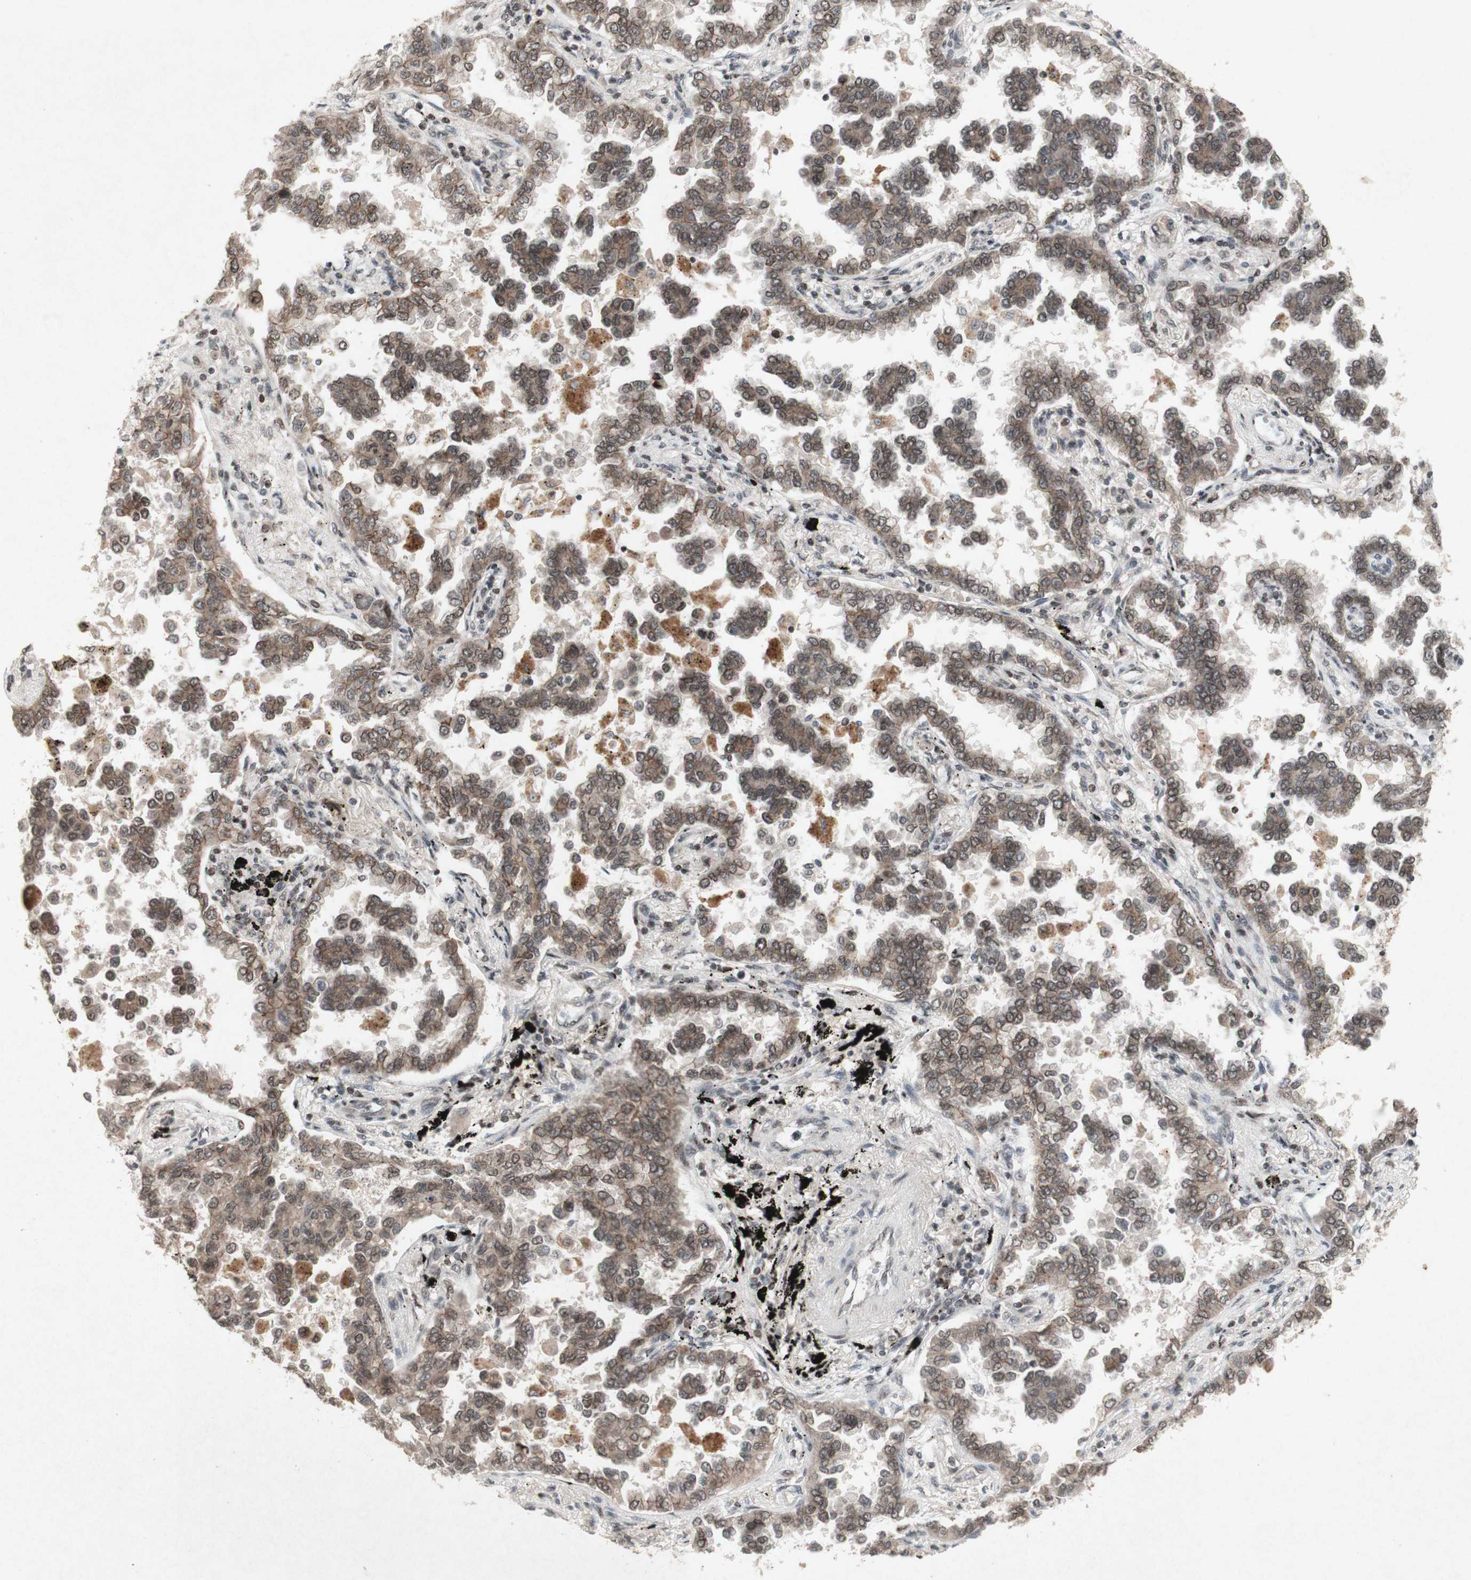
{"staining": {"intensity": "weak", "quantity": ">75%", "location": "cytoplasmic/membranous,nuclear"}, "tissue": "lung cancer", "cell_type": "Tumor cells", "image_type": "cancer", "snomed": [{"axis": "morphology", "description": "Normal tissue, NOS"}, {"axis": "morphology", "description": "Adenocarcinoma, NOS"}, {"axis": "topography", "description": "Lung"}], "caption": "A brown stain labels weak cytoplasmic/membranous and nuclear expression of a protein in human lung cancer (adenocarcinoma) tumor cells. The protein of interest is shown in brown color, while the nuclei are stained blue.", "gene": "PLXNA1", "patient": {"sex": "male", "age": 59}}